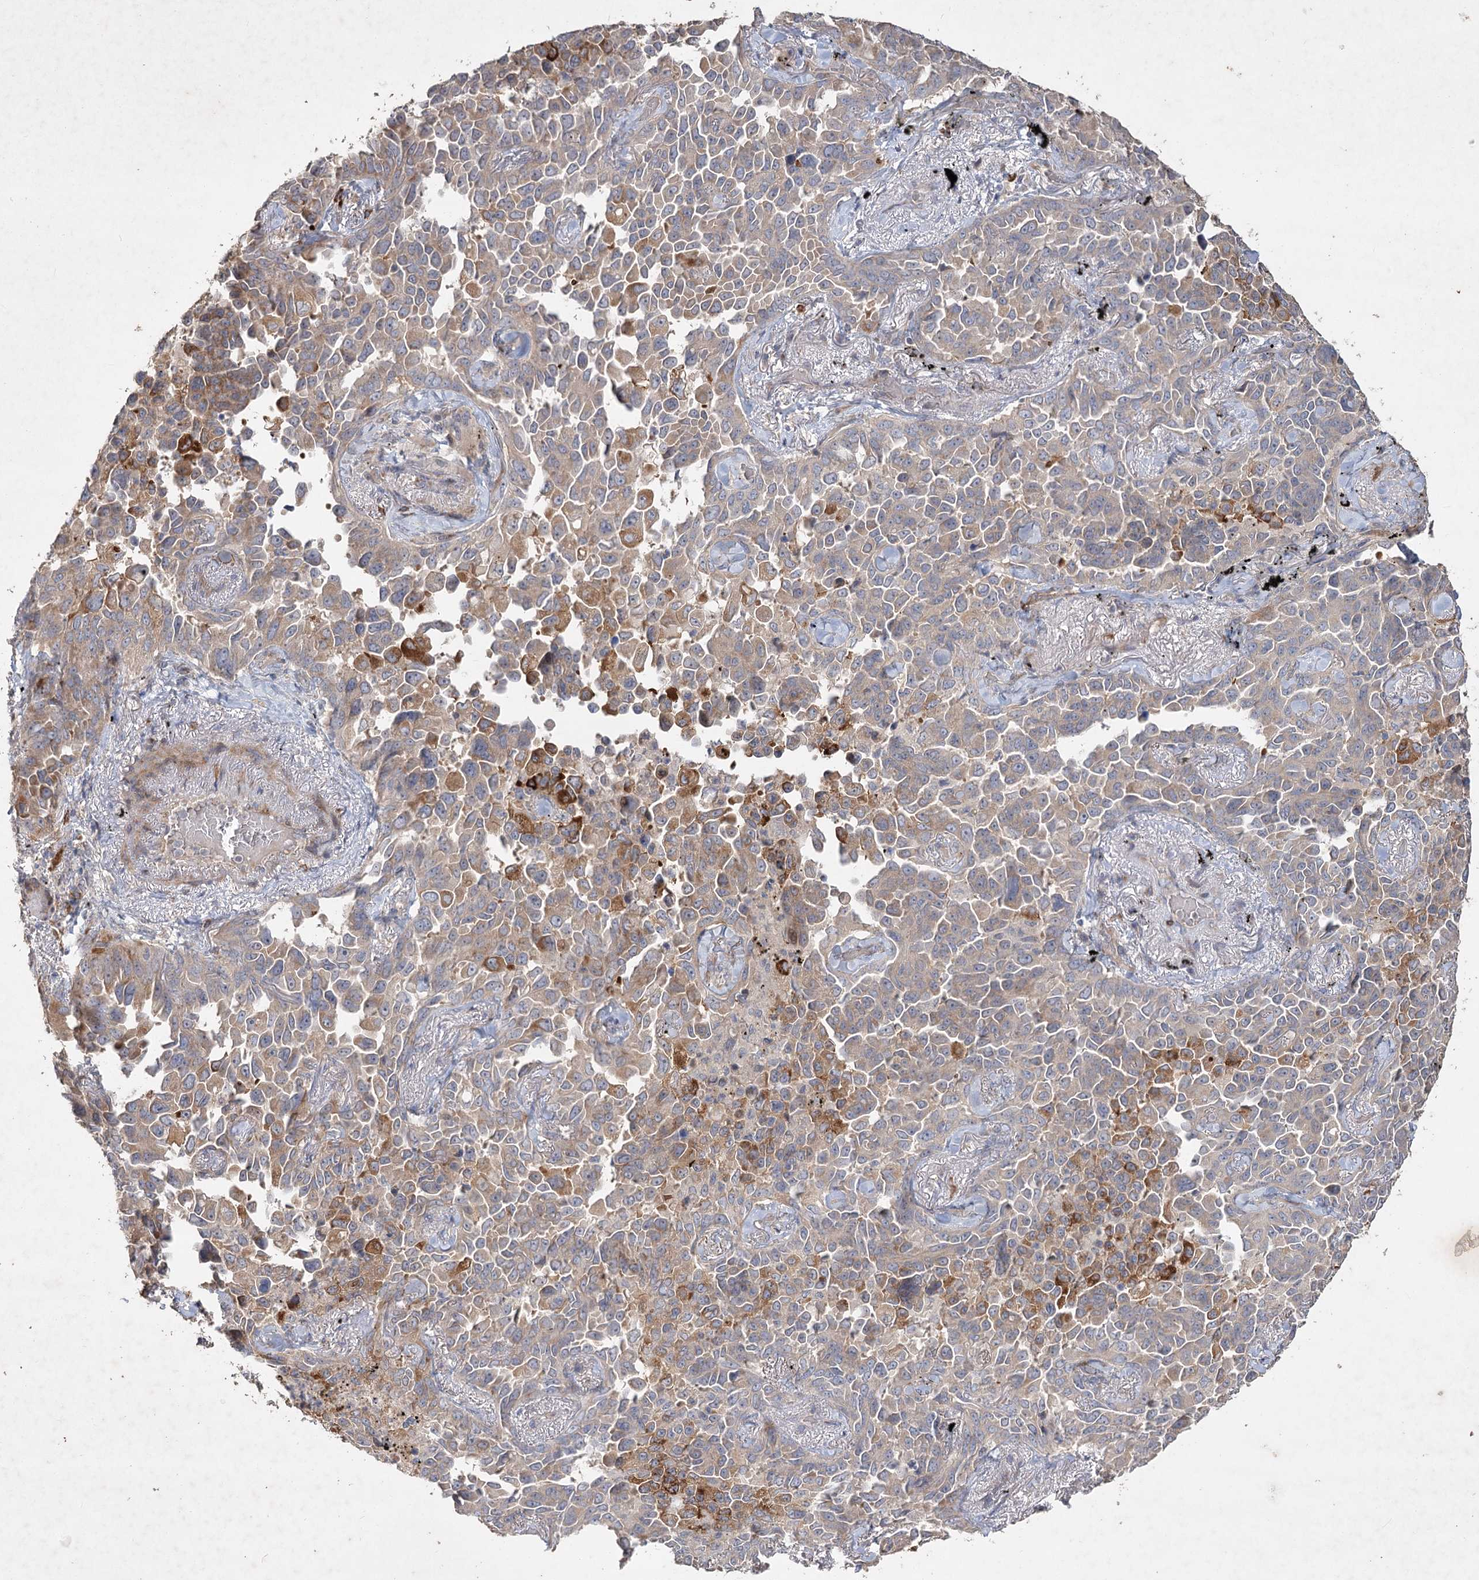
{"staining": {"intensity": "strong", "quantity": "25%-75%", "location": "cytoplasmic/membranous"}, "tissue": "lung cancer", "cell_type": "Tumor cells", "image_type": "cancer", "snomed": [{"axis": "morphology", "description": "Adenocarcinoma, NOS"}, {"axis": "topography", "description": "Lung"}], "caption": "Immunohistochemistry (DAB) staining of lung cancer displays strong cytoplasmic/membranous protein staining in approximately 25%-75% of tumor cells. Ihc stains the protein of interest in brown and the nuclei are stained blue.", "gene": "IRAK1BP1", "patient": {"sex": "female", "age": 67}}